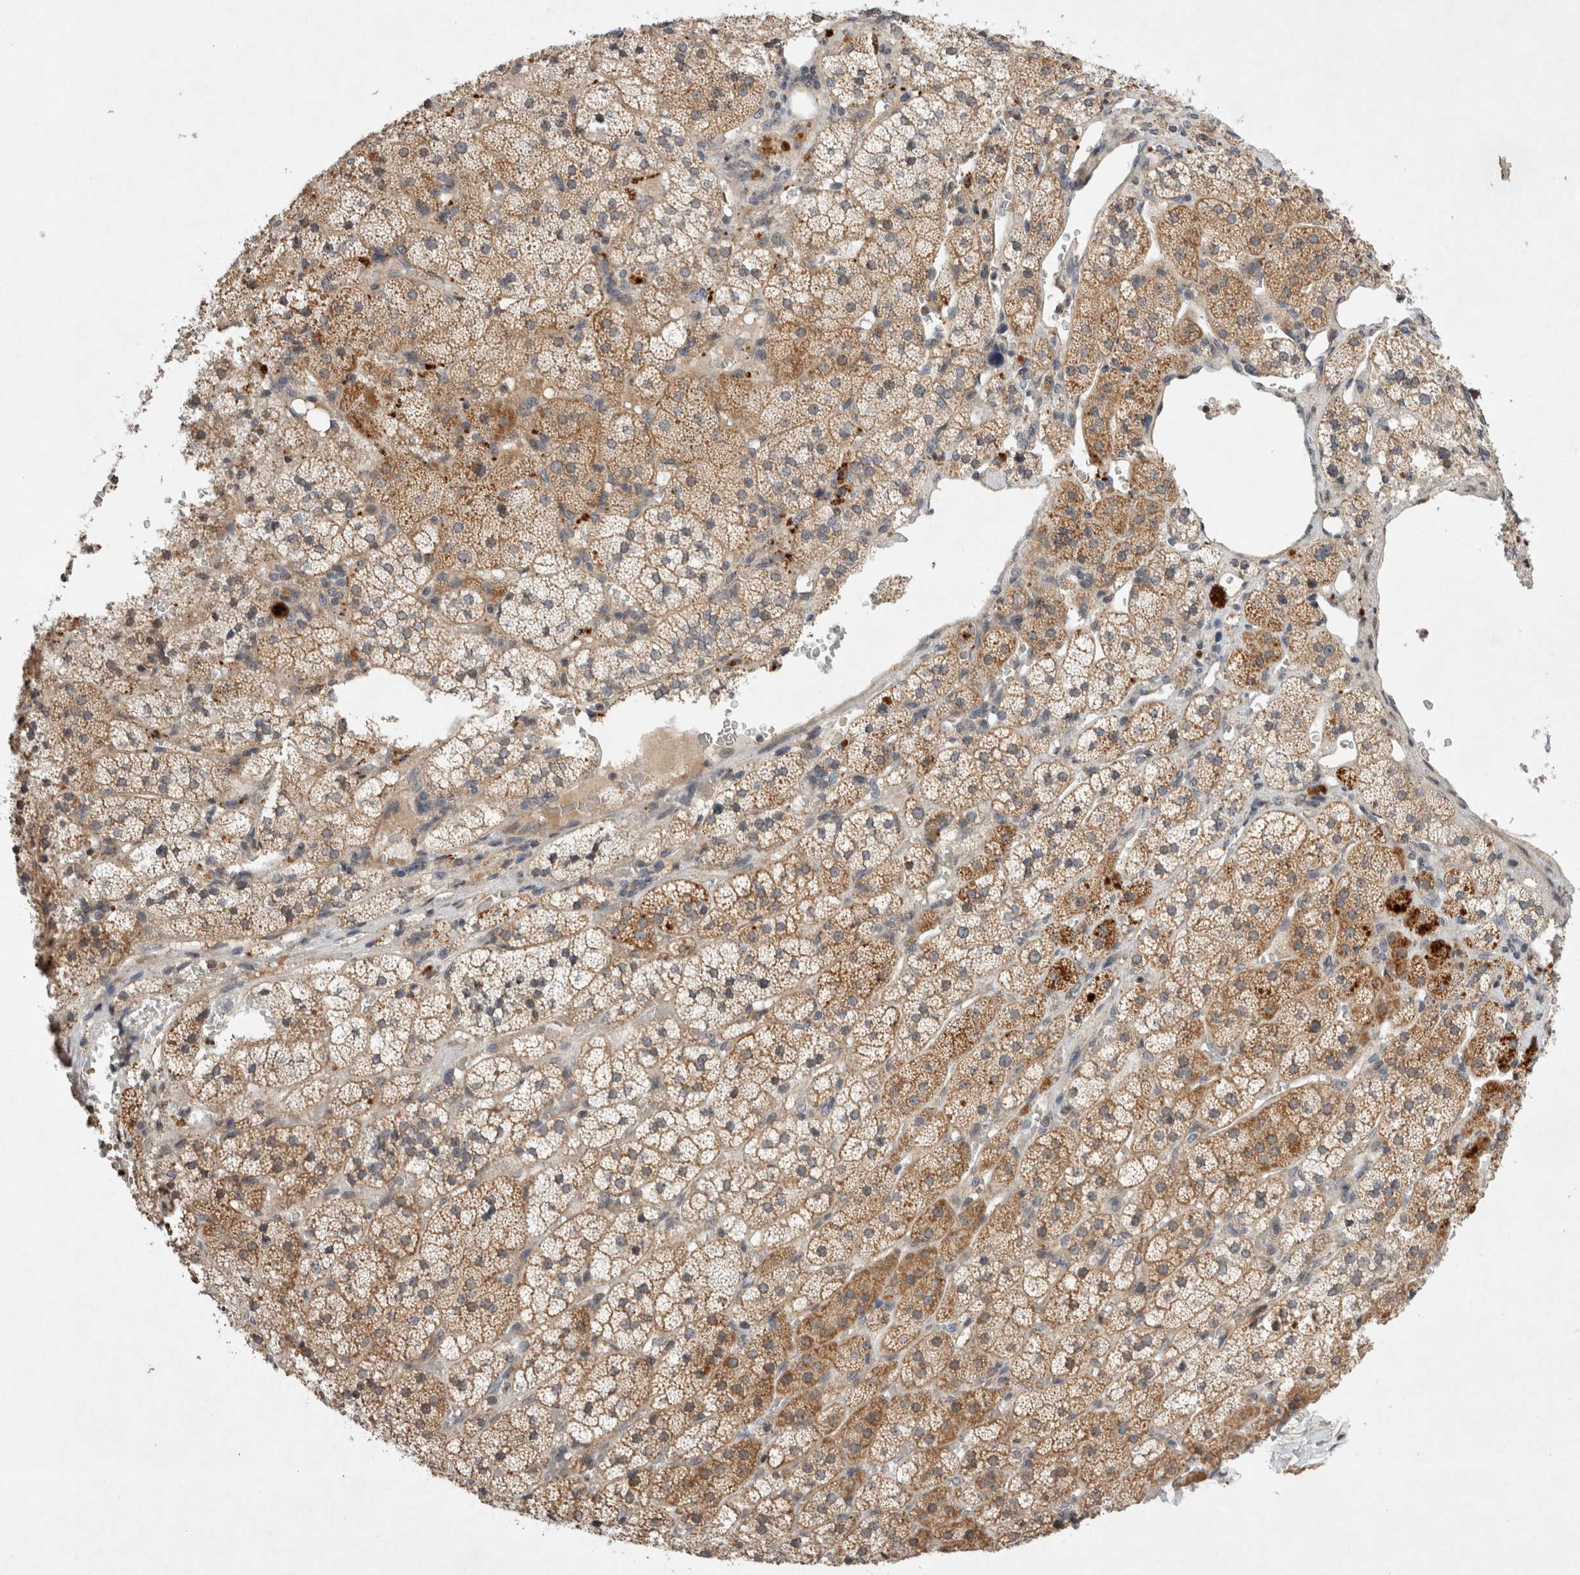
{"staining": {"intensity": "moderate", "quantity": ">75%", "location": "cytoplasmic/membranous"}, "tissue": "adrenal gland", "cell_type": "Glandular cells", "image_type": "normal", "snomed": [{"axis": "morphology", "description": "Normal tissue, NOS"}, {"axis": "topography", "description": "Adrenal gland"}], "caption": "The image reveals immunohistochemical staining of unremarkable adrenal gland. There is moderate cytoplasmic/membranous positivity is seen in approximately >75% of glandular cells. (IHC, brightfield microscopy, high magnification).", "gene": "EIF2AK1", "patient": {"sex": "female", "age": 44}}